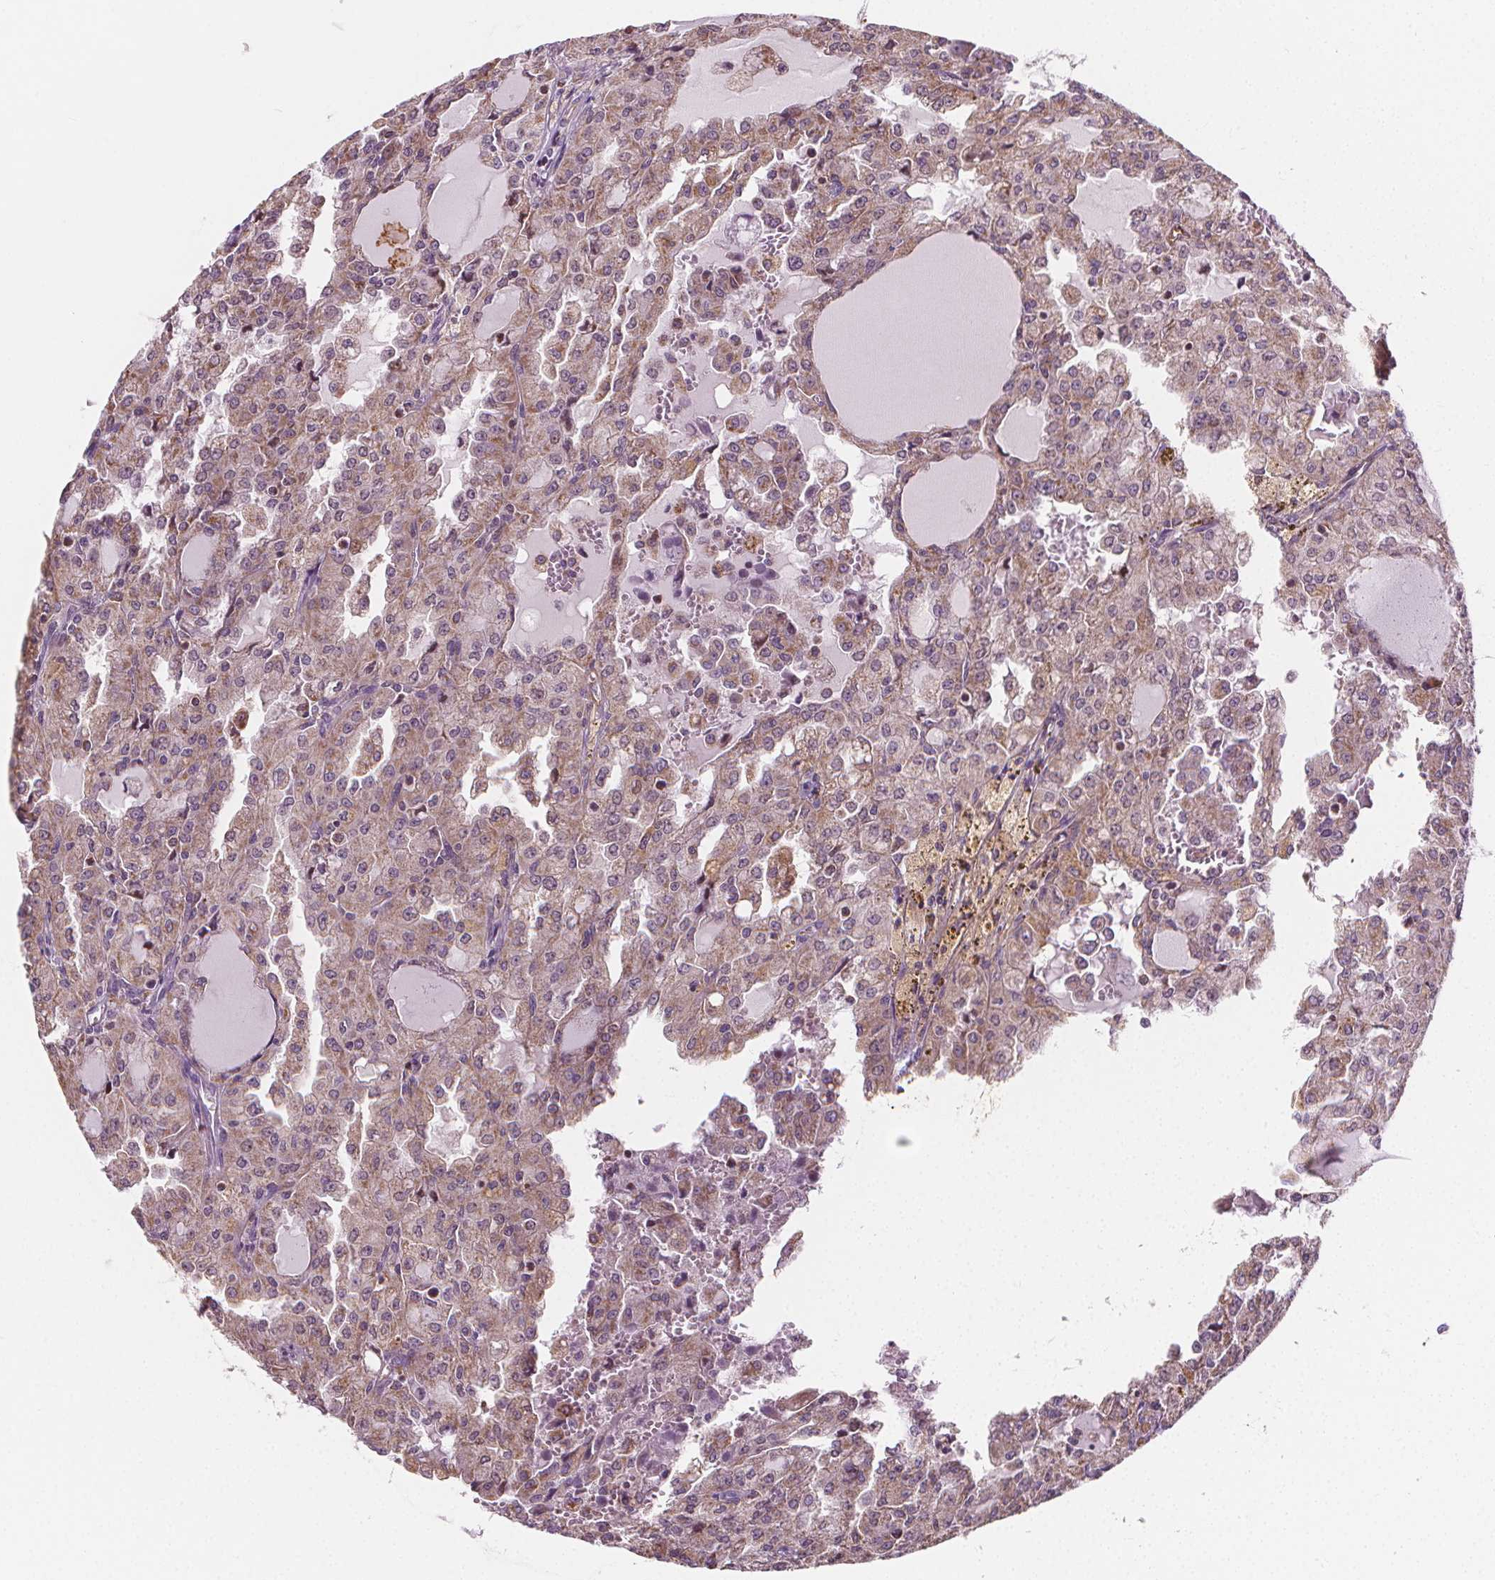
{"staining": {"intensity": "weak", "quantity": ">75%", "location": "cytoplasmic/membranous"}, "tissue": "head and neck cancer", "cell_type": "Tumor cells", "image_type": "cancer", "snomed": [{"axis": "morphology", "description": "Adenocarcinoma, NOS"}, {"axis": "topography", "description": "Head-Neck"}], "caption": "The micrograph demonstrates a brown stain indicating the presence of a protein in the cytoplasmic/membranous of tumor cells in adenocarcinoma (head and neck).", "gene": "RAB20", "patient": {"sex": "male", "age": 64}}